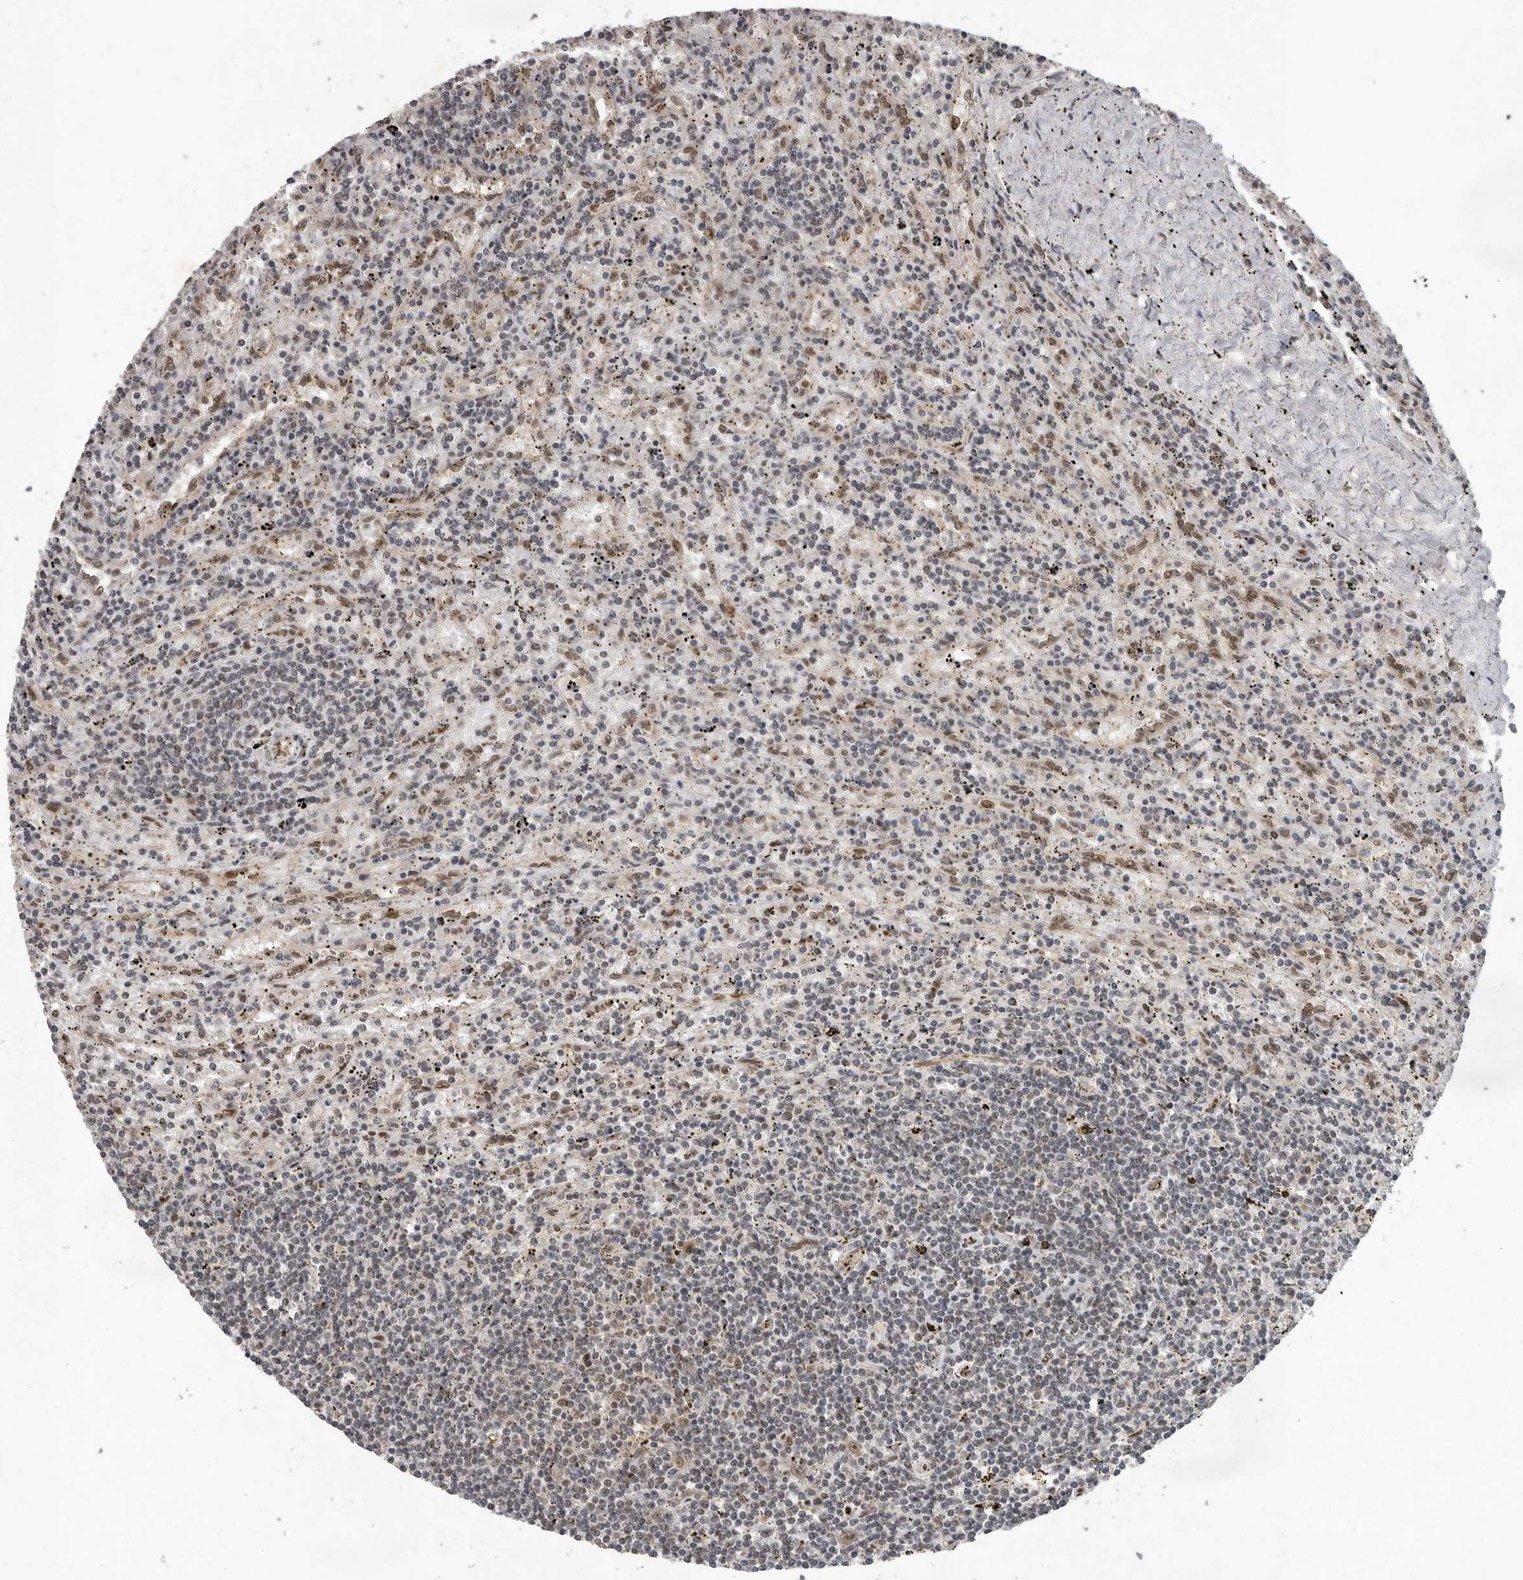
{"staining": {"intensity": "negative", "quantity": "none", "location": "none"}, "tissue": "lymphoma", "cell_type": "Tumor cells", "image_type": "cancer", "snomed": [{"axis": "morphology", "description": "Malignant lymphoma, non-Hodgkin's type, Low grade"}, {"axis": "topography", "description": "Spleen"}], "caption": "Immunohistochemical staining of human lymphoma displays no significant positivity in tumor cells. Nuclei are stained in blue.", "gene": "CDC27", "patient": {"sex": "male", "age": 76}}